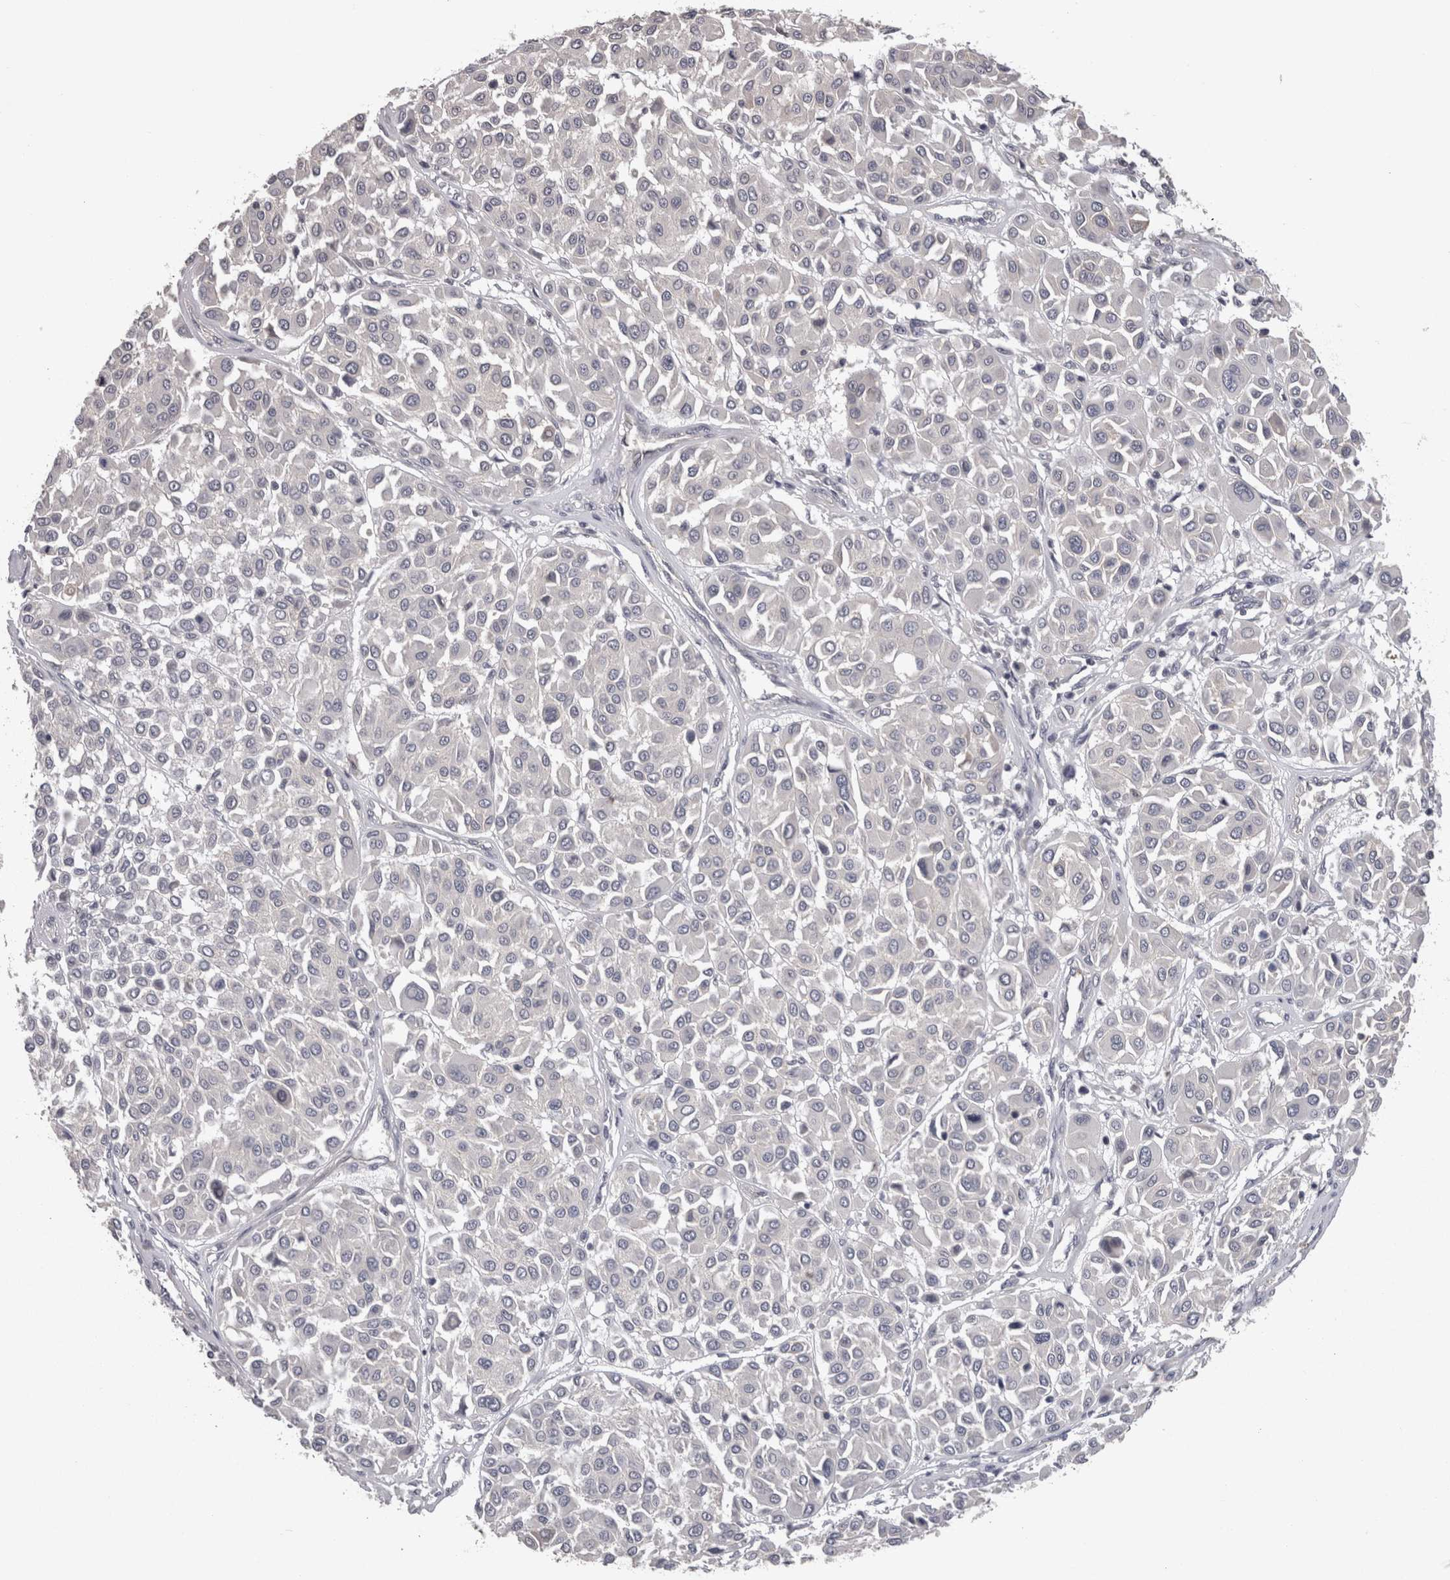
{"staining": {"intensity": "negative", "quantity": "none", "location": "none"}, "tissue": "melanoma", "cell_type": "Tumor cells", "image_type": "cancer", "snomed": [{"axis": "morphology", "description": "Malignant melanoma, Metastatic site"}, {"axis": "topography", "description": "Soft tissue"}], "caption": "An image of human malignant melanoma (metastatic site) is negative for staining in tumor cells.", "gene": "PON3", "patient": {"sex": "male", "age": 41}}